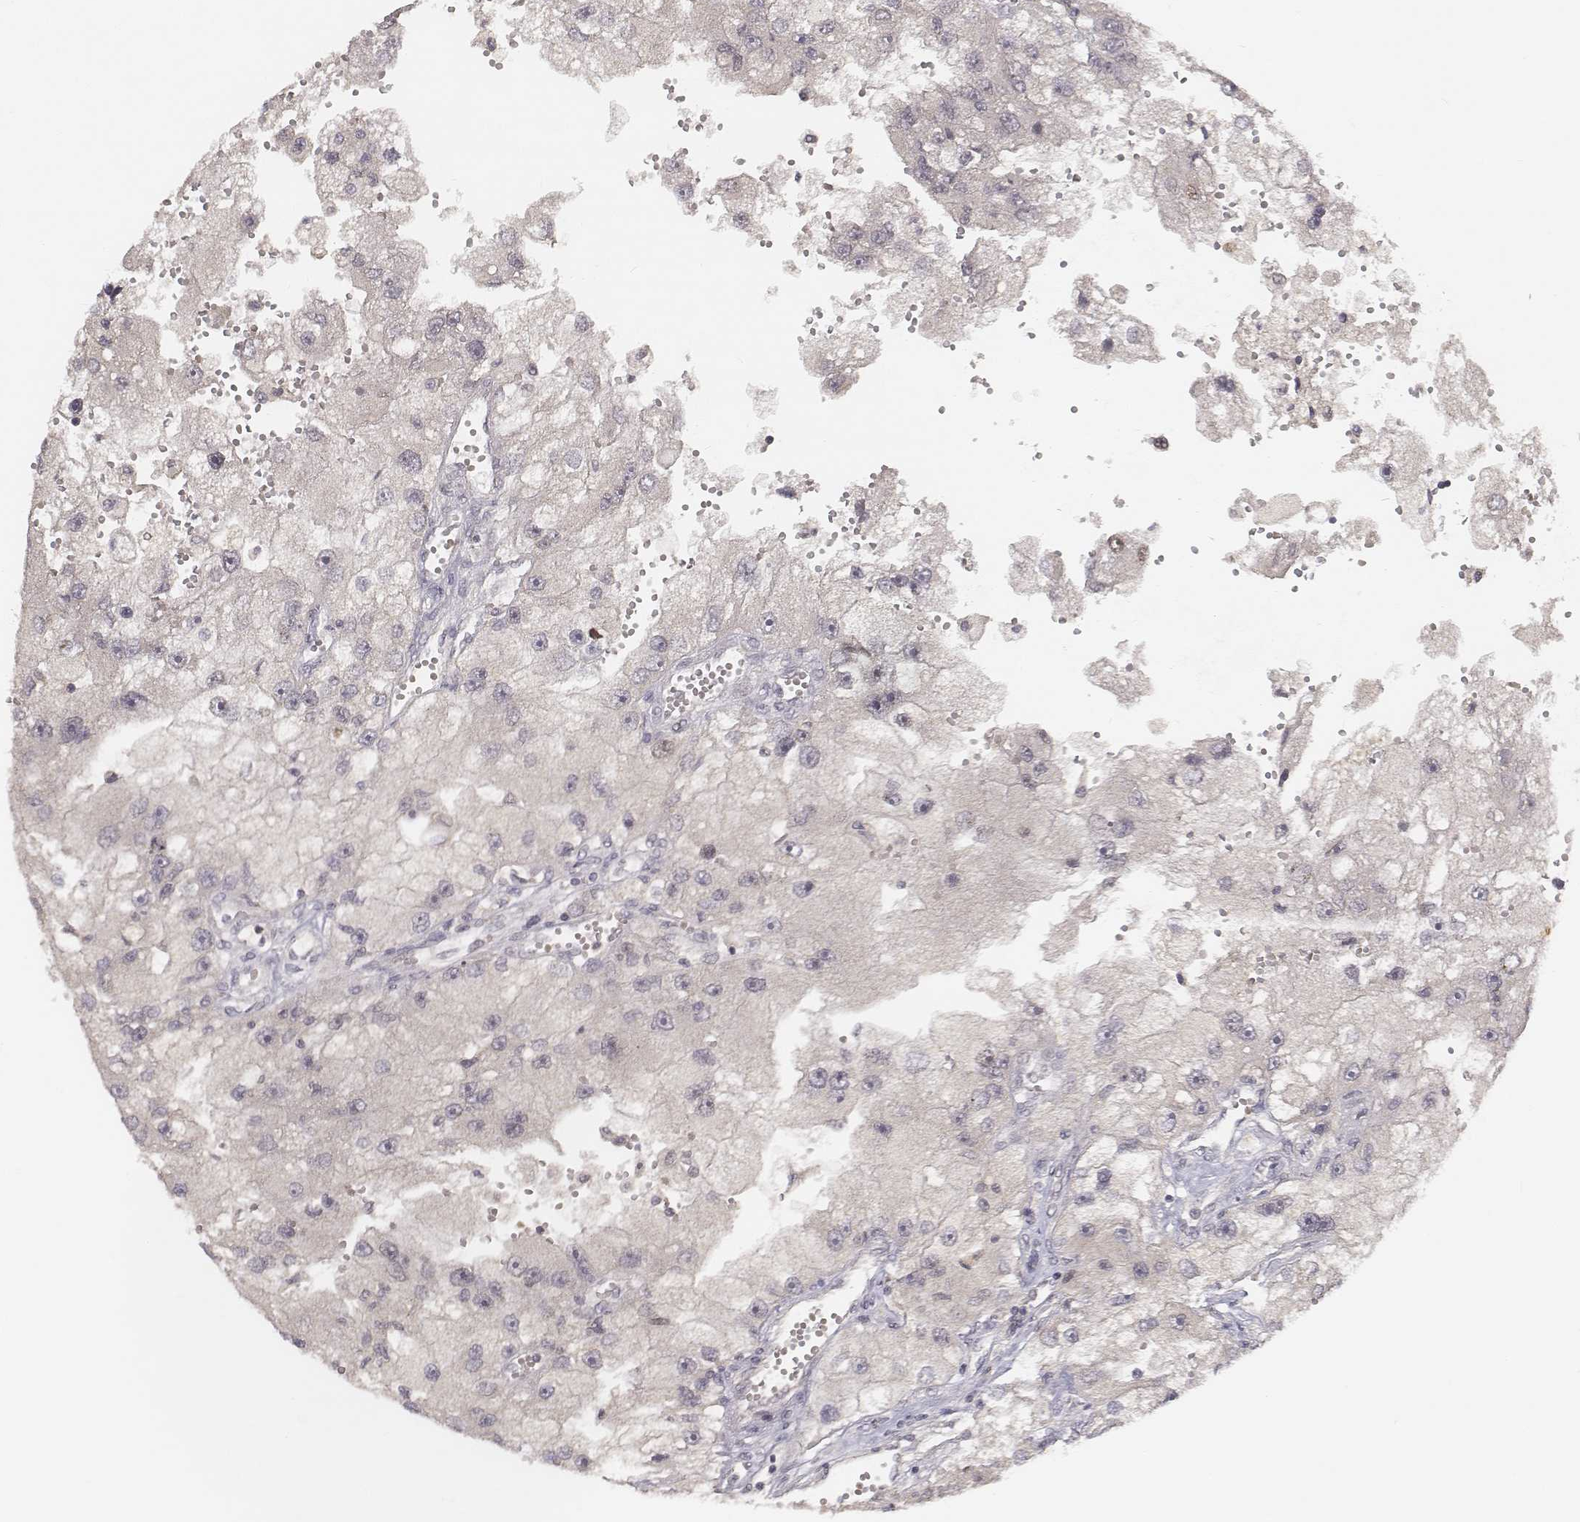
{"staining": {"intensity": "negative", "quantity": "none", "location": "none"}, "tissue": "renal cancer", "cell_type": "Tumor cells", "image_type": "cancer", "snomed": [{"axis": "morphology", "description": "Adenocarcinoma, NOS"}, {"axis": "topography", "description": "Kidney"}], "caption": "Adenocarcinoma (renal) was stained to show a protein in brown. There is no significant expression in tumor cells. Brightfield microscopy of immunohistochemistry (IHC) stained with DAB (3,3'-diaminobenzidine) (brown) and hematoxylin (blue), captured at high magnification.", "gene": "FANCD2", "patient": {"sex": "male", "age": 63}}